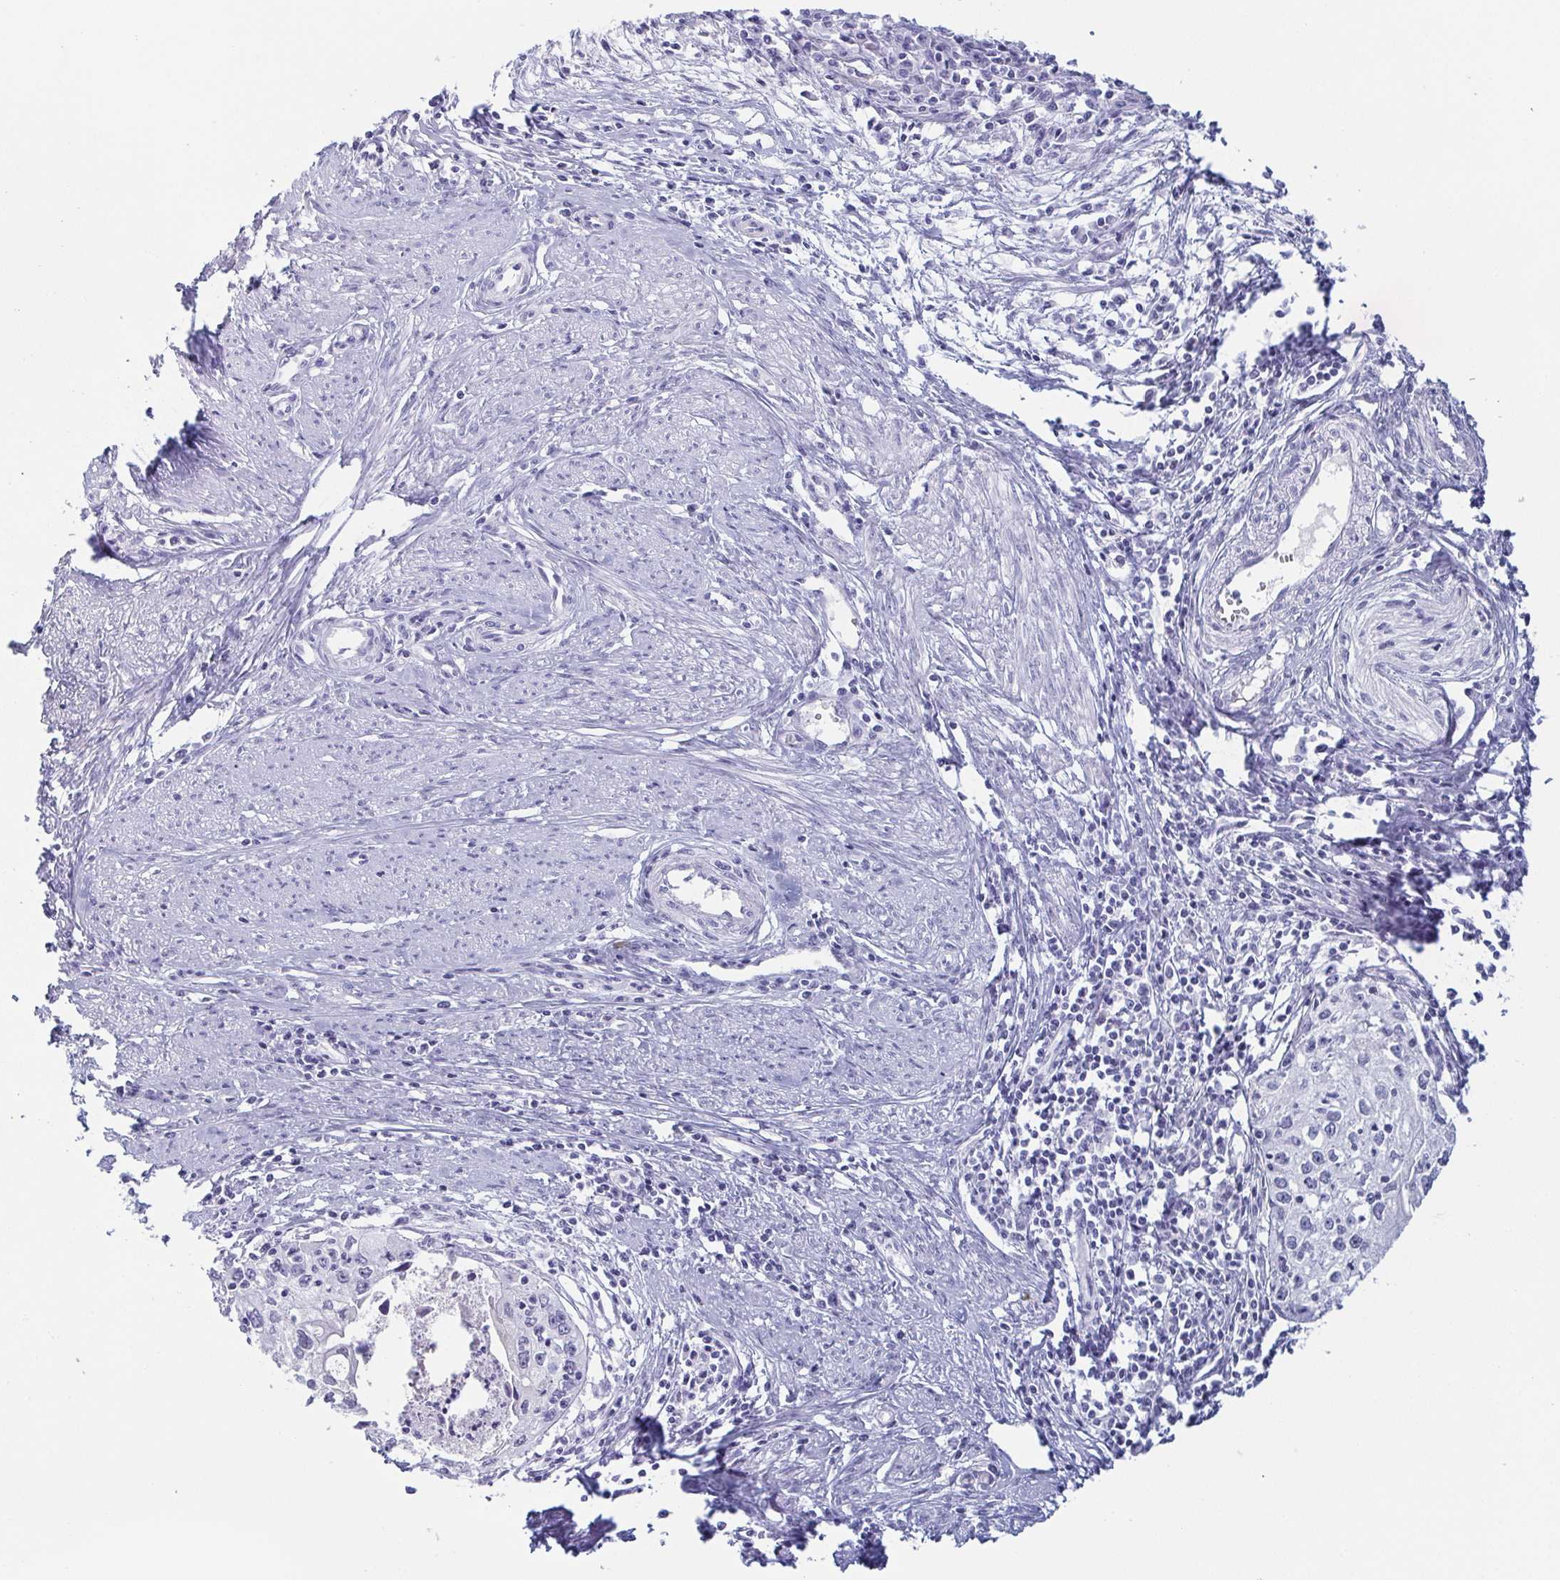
{"staining": {"intensity": "negative", "quantity": "none", "location": "none"}, "tissue": "cervical cancer", "cell_type": "Tumor cells", "image_type": "cancer", "snomed": [{"axis": "morphology", "description": "Squamous cell carcinoma, NOS"}, {"axis": "topography", "description": "Cervix"}], "caption": "Protein analysis of squamous cell carcinoma (cervical) reveals no significant staining in tumor cells. Nuclei are stained in blue.", "gene": "REG4", "patient": {"sex": "female", "age": 40}}